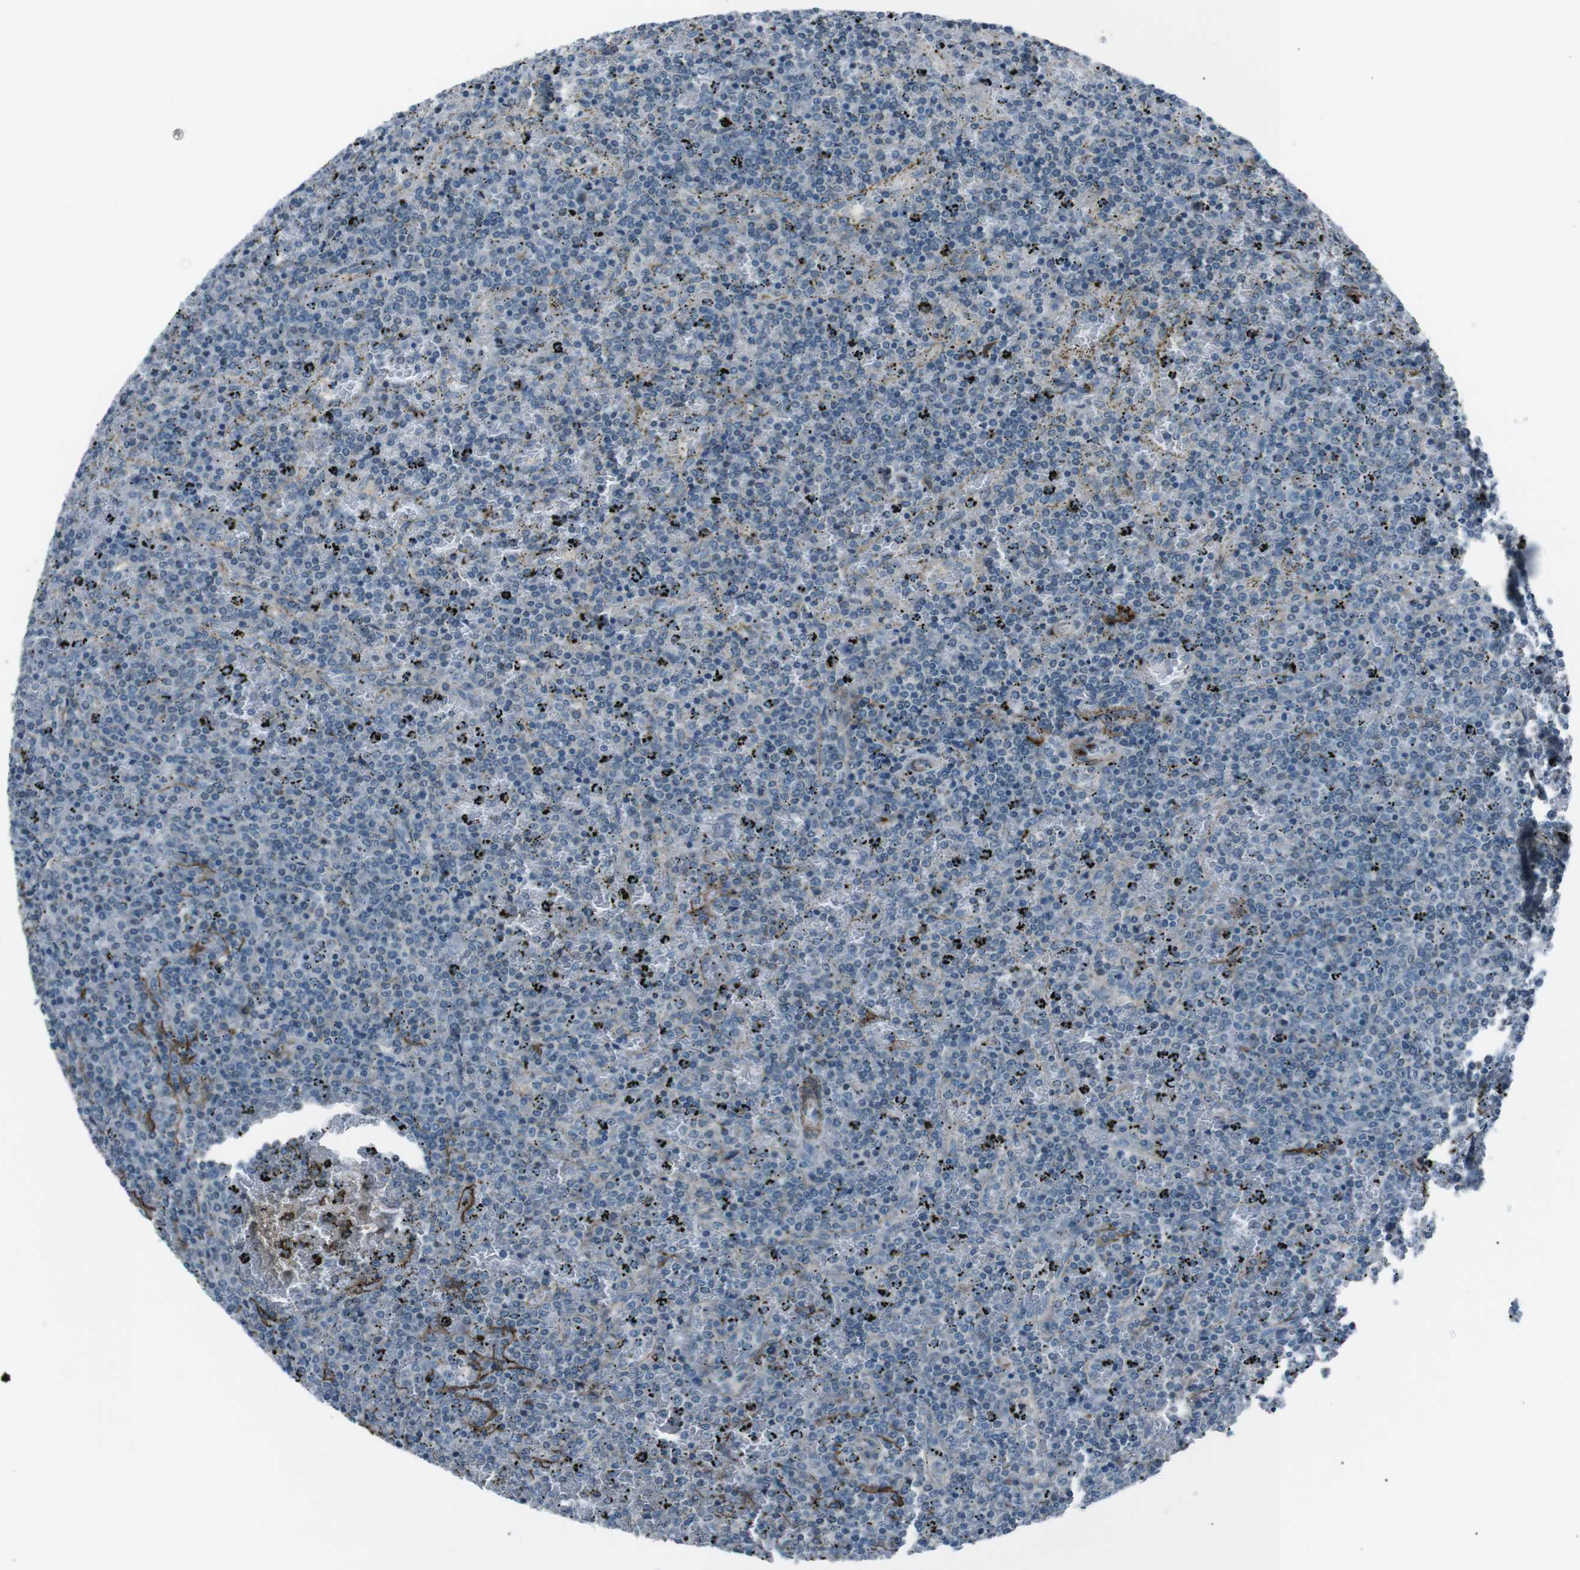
{"staining": {"intensity": "negative", "quantity": "none", "location": "none"}, "tissue": "lymphoma", "cell_type": "Tumor cells", "image_type": "cancer", "snomed": [{"axis": "morphology", "description": "Malignant lymphoma, non-Hodgkin's type, Low grade"}, {"axis": "topography", "description": "Spleen"}], "caption": "The immunohistochemistry (IHC) micrograph has no significant positivity in tumor cells of lymphoma tissue.", "gene": "PDLIM5", "patient": {"sex": "female", "age": 77}}